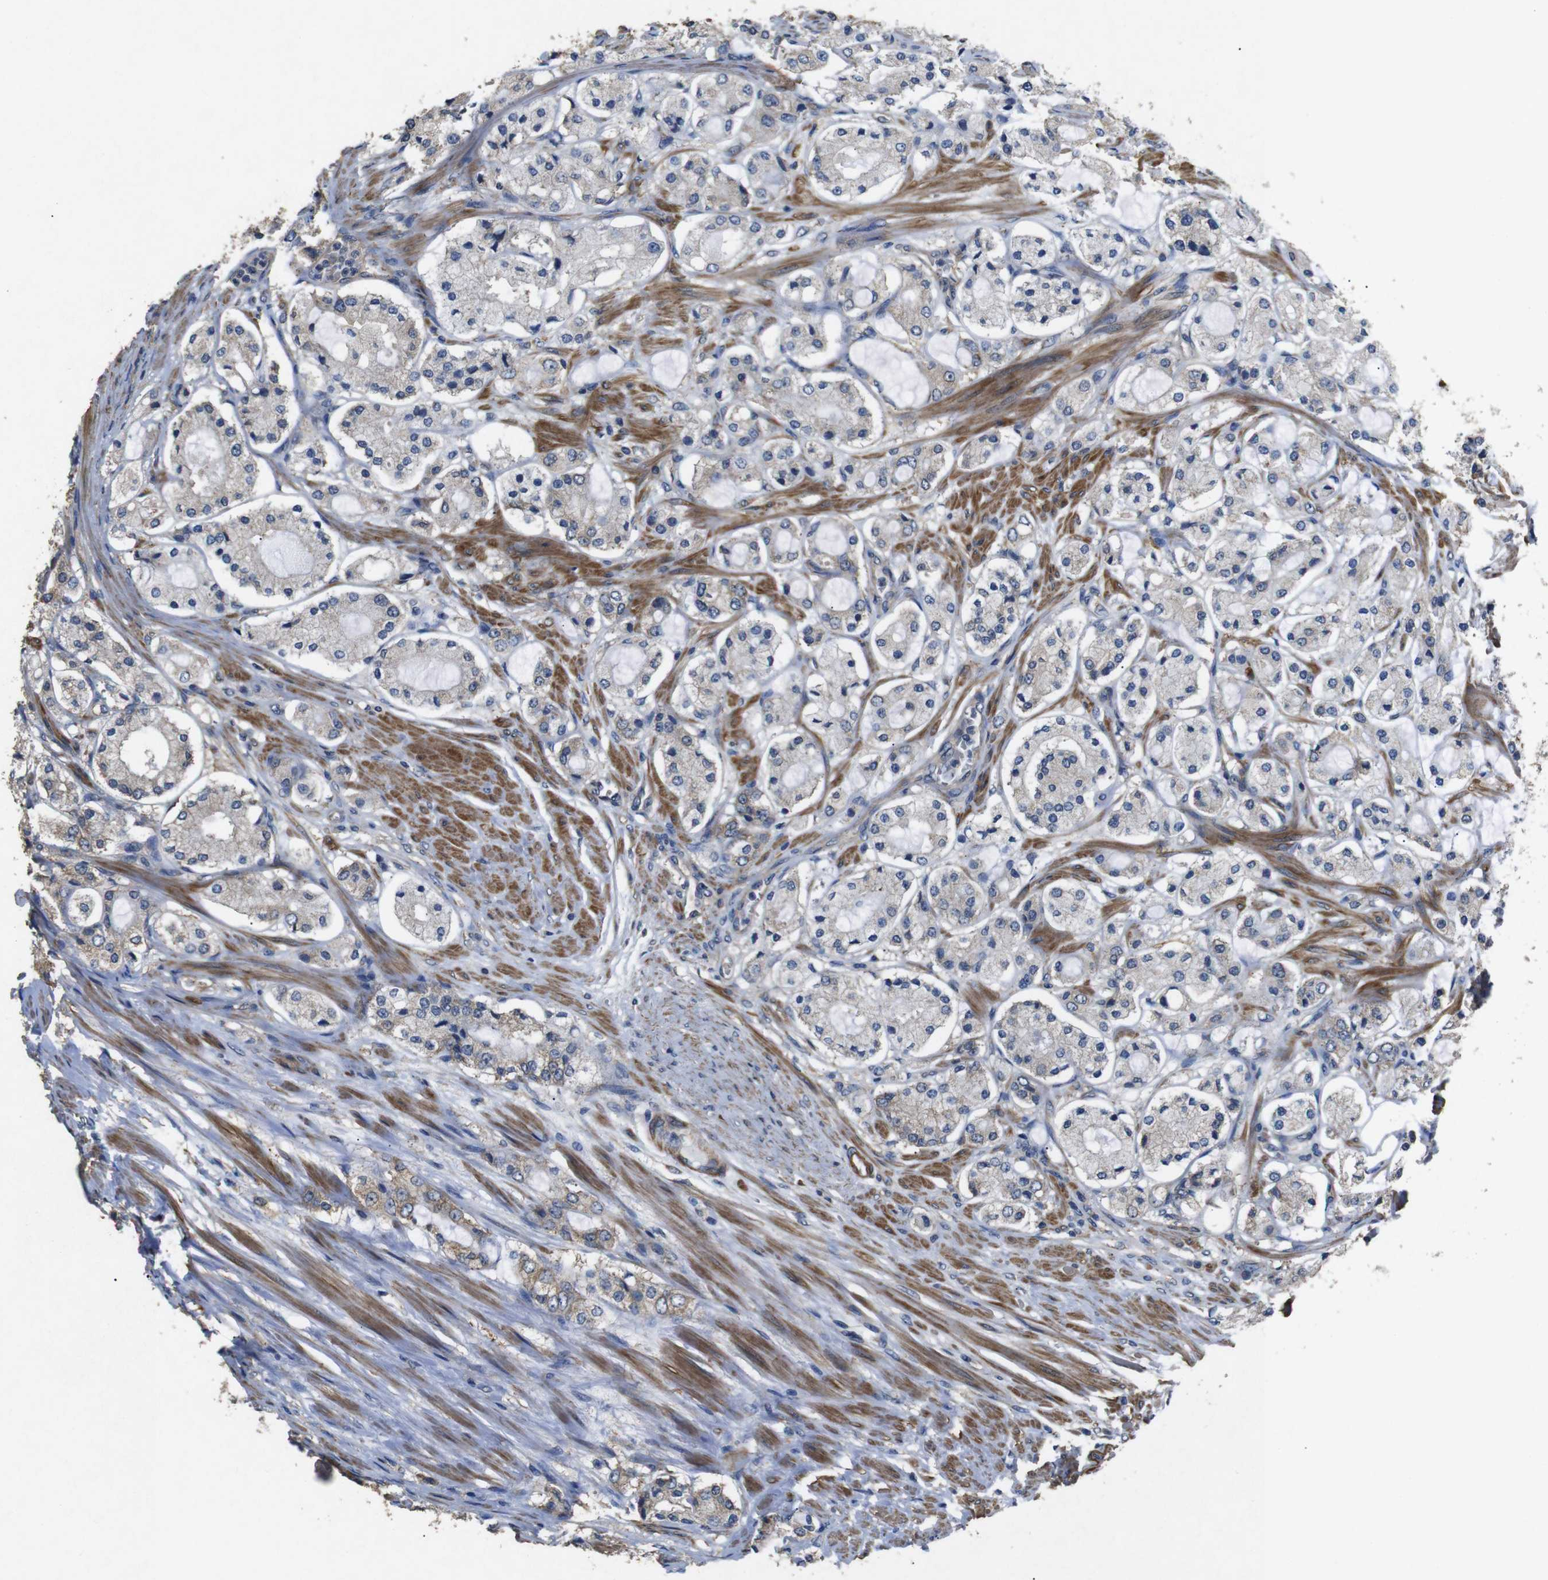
{"staining": {"intensity": "weak", "quantity": ">75%", "location": "cytoplasmic/membranous"}, "tissue": "prostate cancer", "cell_type": "Tumor cells", "image_type": "cancer", "snomed": [{"axis": "morphology", "description": "Adenocarcinoma, High grade"}, {"axis": "topography", "description": "Prostate"}], "caption": "This histopathology image exhibits immunohistochemistry staining of human prostate cancer, with low weak cytoplasmic/membranous positivity in approximately >75% of tumor cells.", "gene": "BNIP3", "patient": {"sex": "male", "age": 65}}